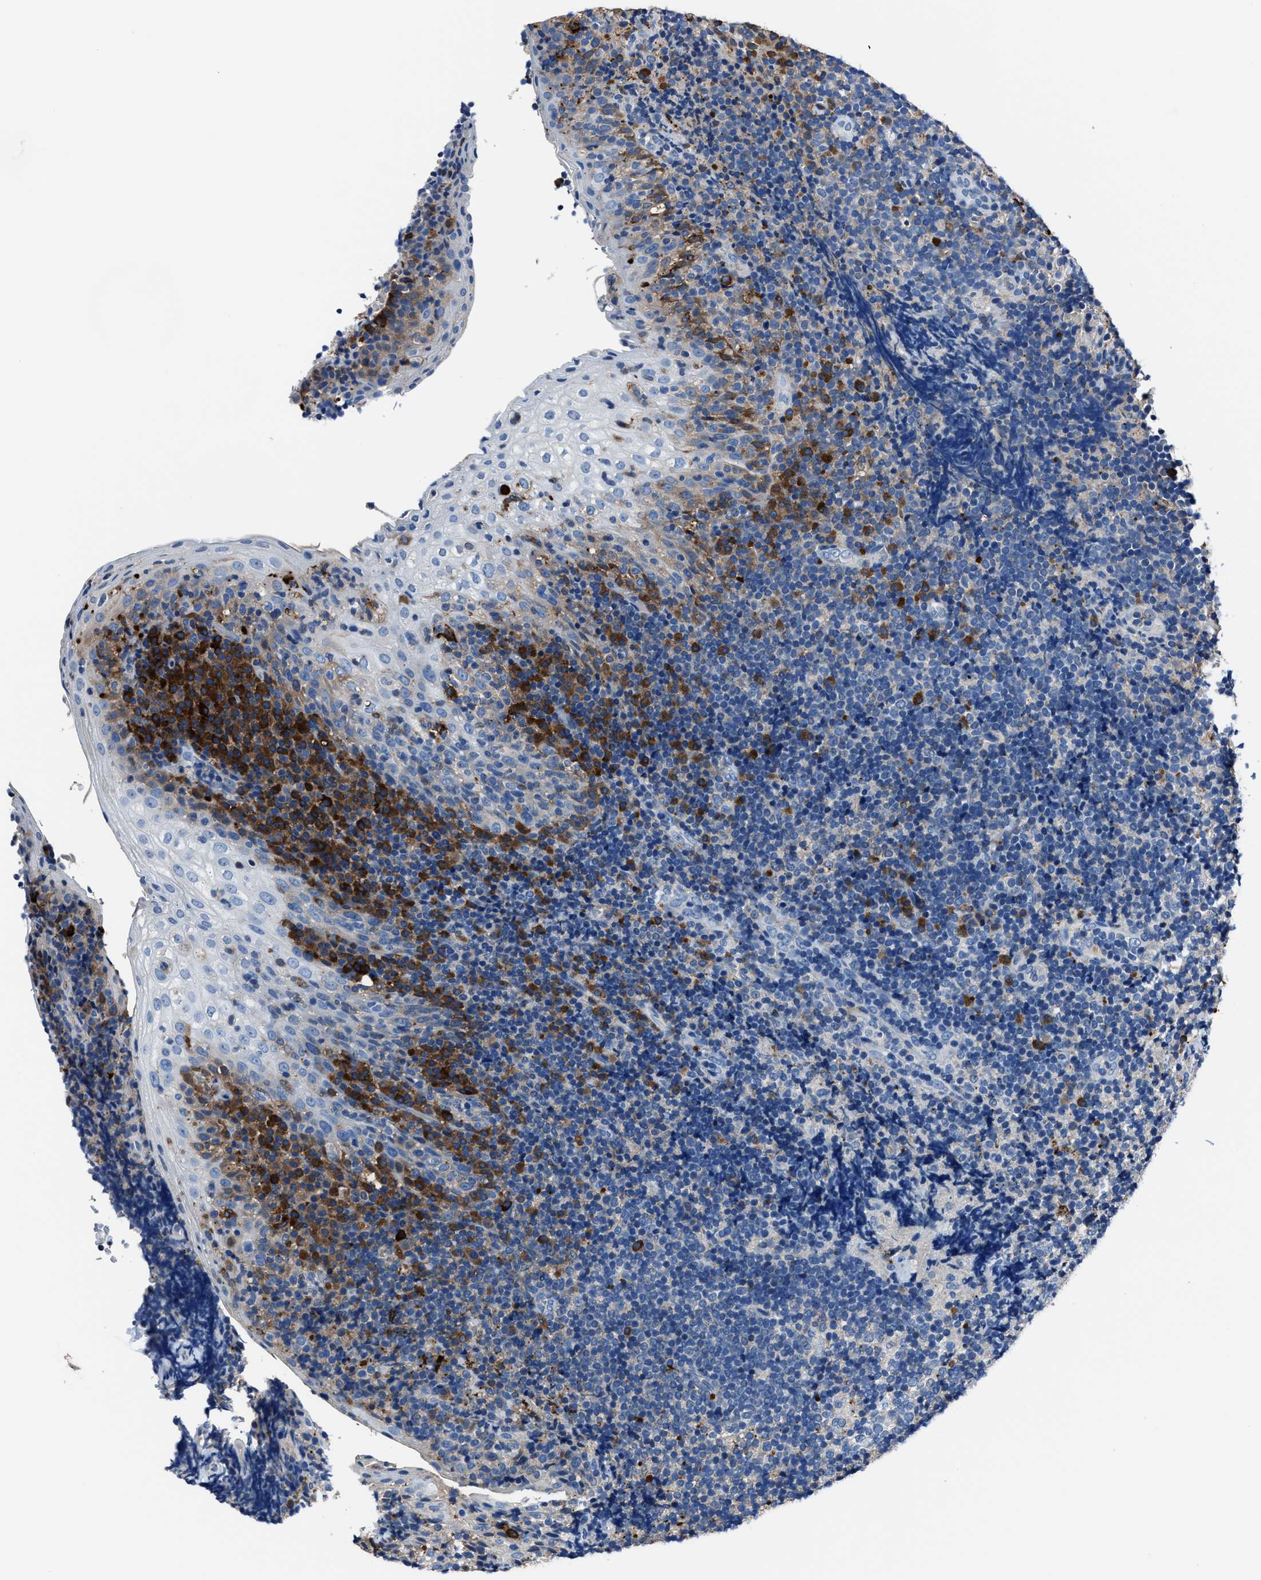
{"staining": {"intensity": "strong", "quantity": "<25%", "location": "cytoplasmic/membranous"}, "tissue": "tonsil", "cell_type": "Germinal center cells", "image_type": "normal", "snomed": [{"axis": "morphology", "description": "Normal tissue, NOS"}, {"axis": "topography", "description": "Tonsil"}], "caption": "Approximately <25% of germinal center cells in normal human tonsil show strong cytoplasmic/membranous protein positivity as visualized by brown immunohistochemical staining.", "gene": "FTL", "patient": {"sex": "male", "age": 37}}